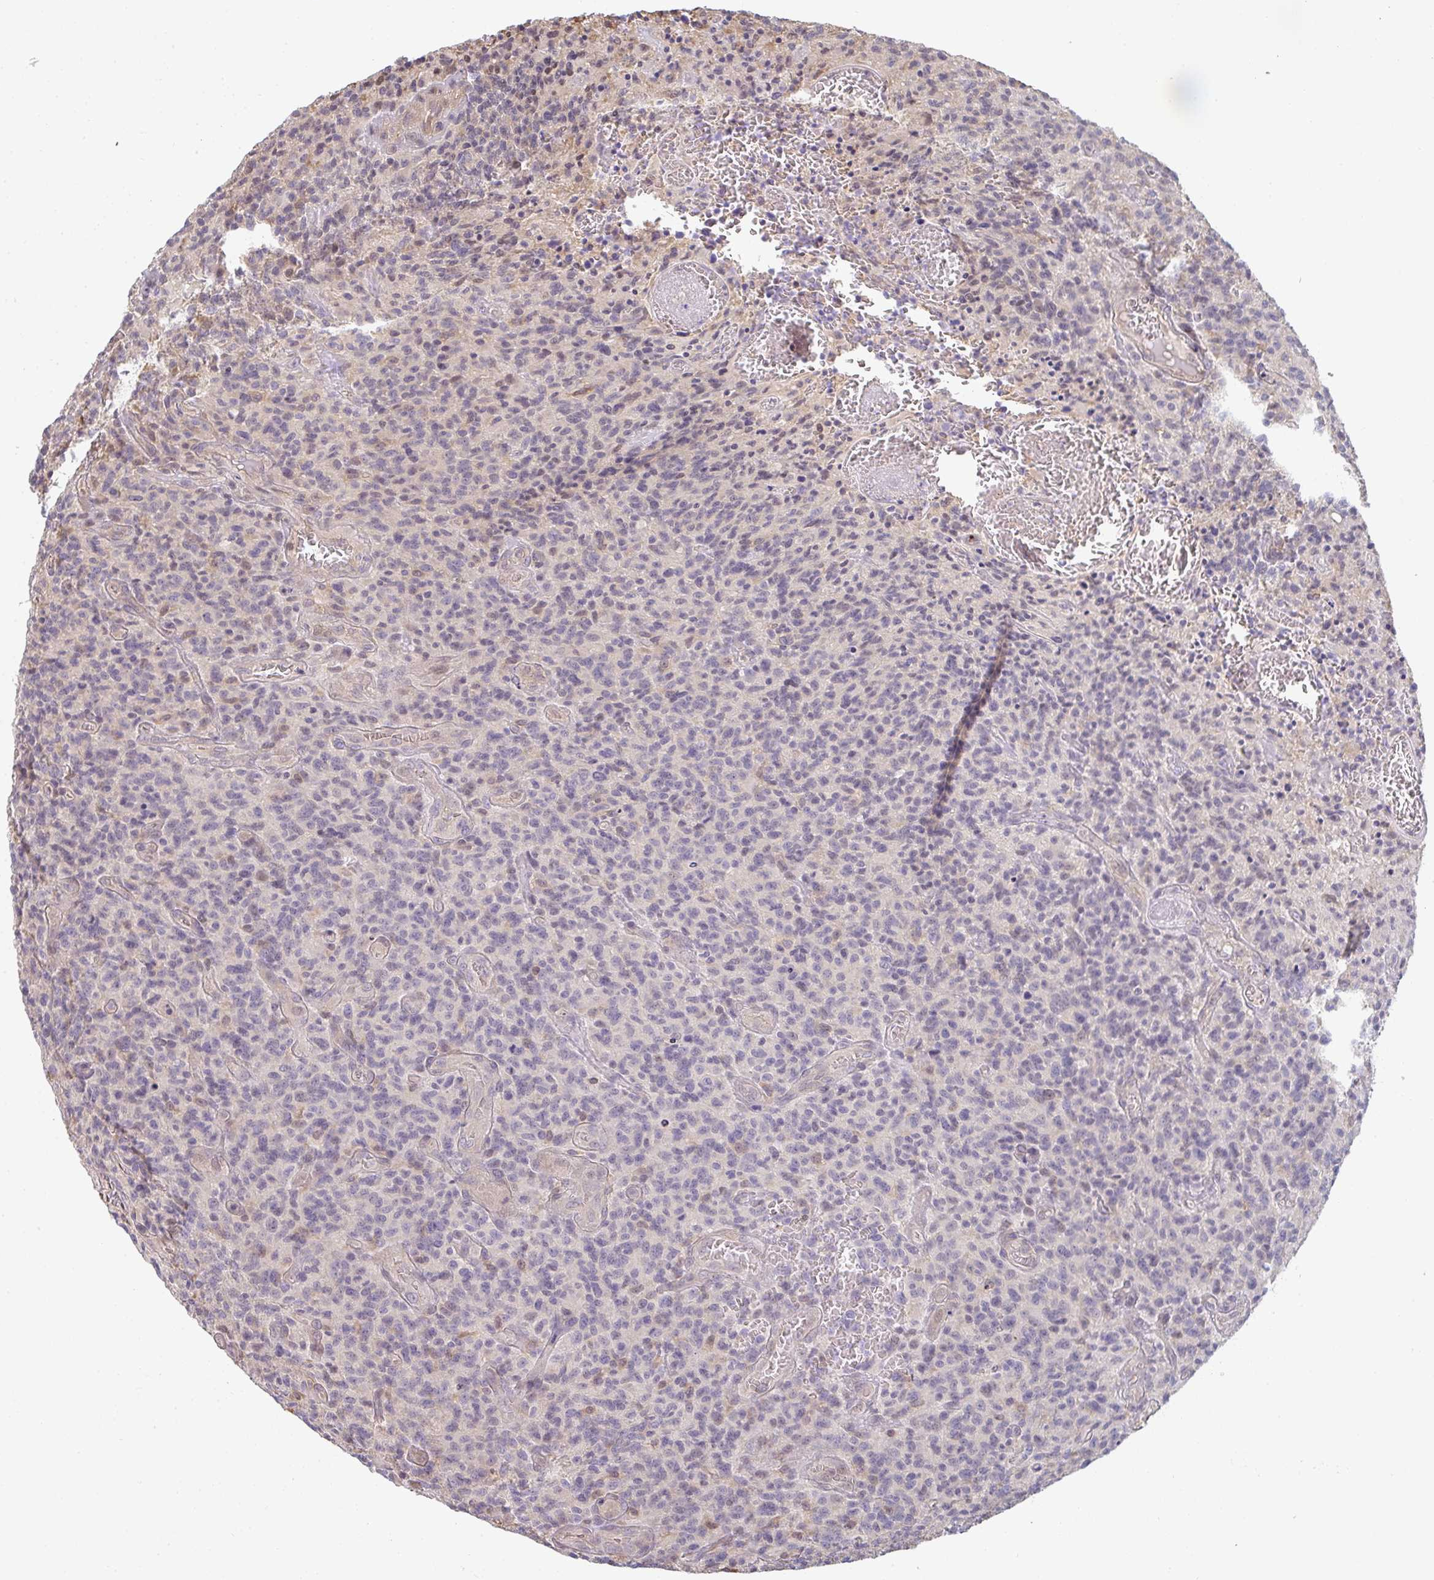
{"staining": {"intensity": "negative", "quantity": "none", "location": "none"}, "tissue": "glioma", "cell_type": "Tumor cells", "image_type": "cancer", "snomed": [{"axis": "morphology", "description": "Glioma, malignant, High grade"}, {"axis": "topography", "description": "Brain"}], "caption": "Tumor cells are negative for protein expression in human malignant glioma (high-grade).", "gene": "GSDMB", "patient": {"sex": "male", "age": 76}}